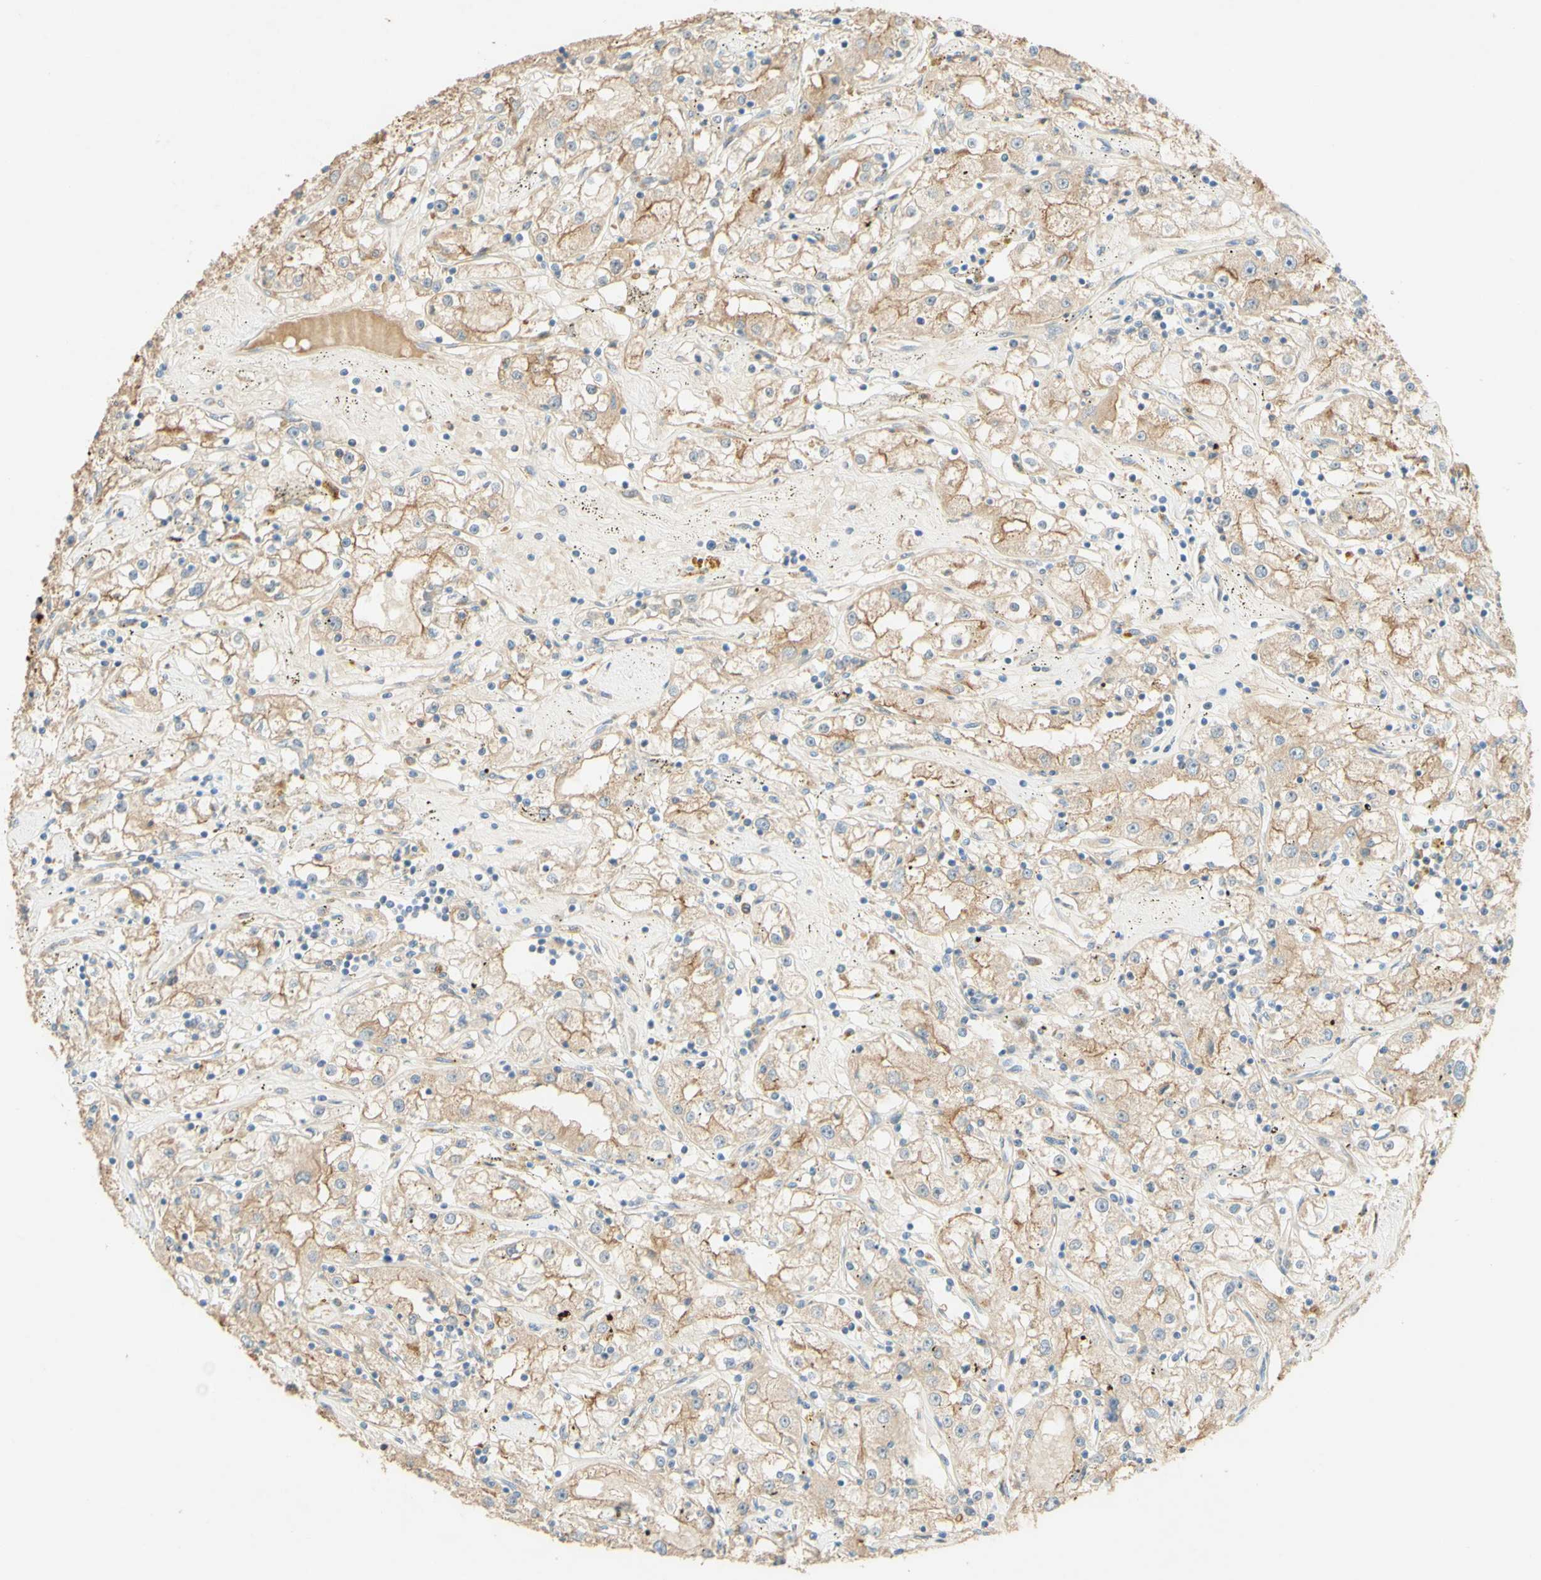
{"staining": {"intensity": "moderate", "quantity": ">75%", "location": "cytoplasmic/membranous"}, "tissue": "renal cancer", "cell_type": "Tumor cells", "image_type": "cancer", "snomed": [{"axis": "morphology", "description": "Adenocarcinoma, NOS"}, {"axis": "topography", "description": "Kidney"}], "caption": "Immunohistochemical staining of renal cancer (adenocarcinoma) exhibits moderate cytoplasmic/membranous protein positivity in about >75% of tumor cells.", "gene": "DKK3", "patient": {"sex": "male", "age": 56}}